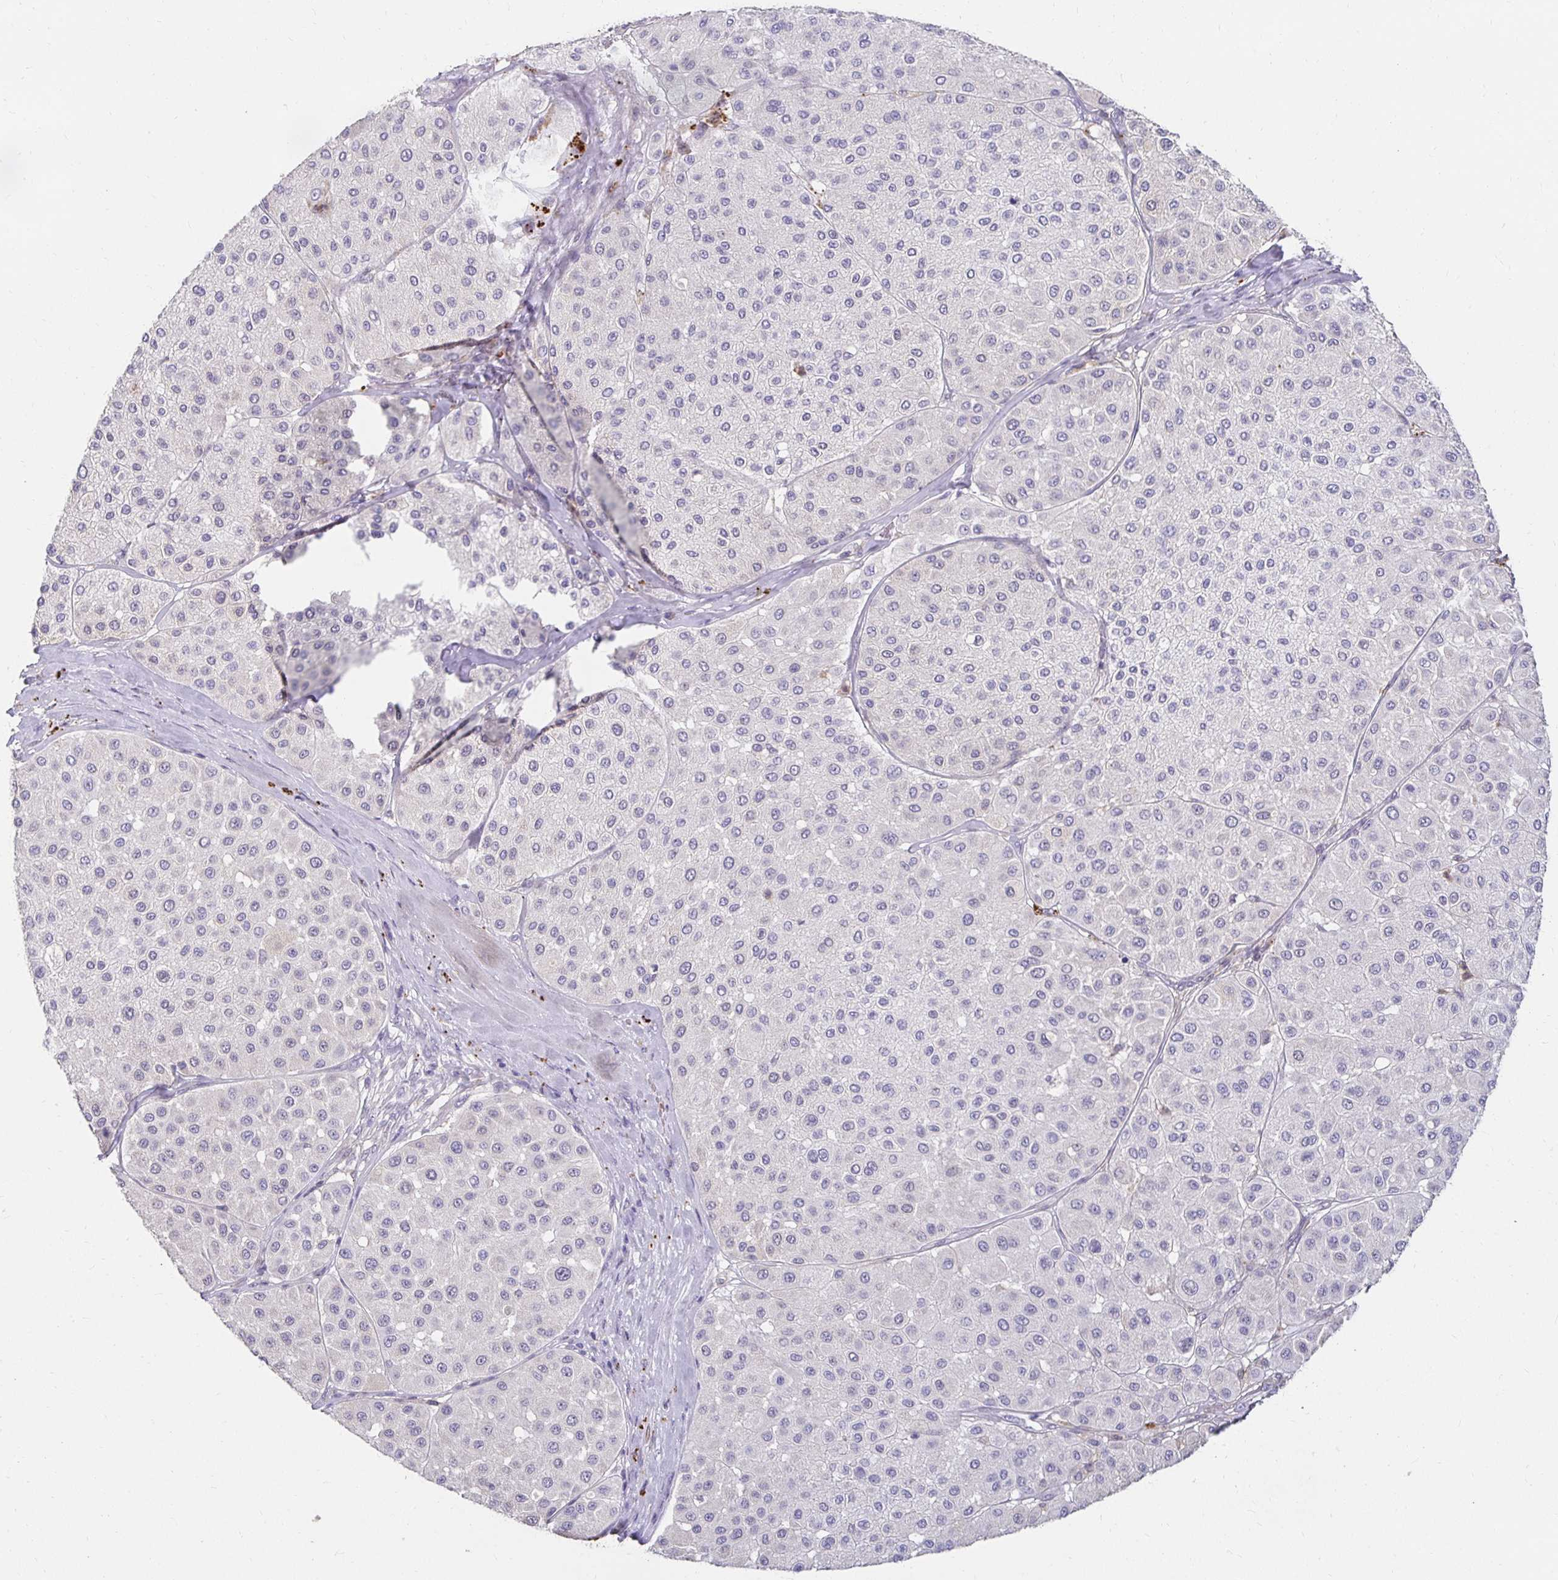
{"staining": {"intensity": "negative", "quantity": "none", "location": "none"}, "tissue": "melanoma", "cell_type": "Tumor cells", "image_type": "cancer", "snomed": [{"axis": "morphology", "description": "Malignant melanoma, Metastatic site"}, {"axis": "topography", "description": "Smooth muscle"}], "caption": "An immunohistochemistry histopathology image of melanoma is shown. There is no staining in tumor cells of melanoma.", "gene": "GK2", "patient": {"sex": "male", "age": 41}}